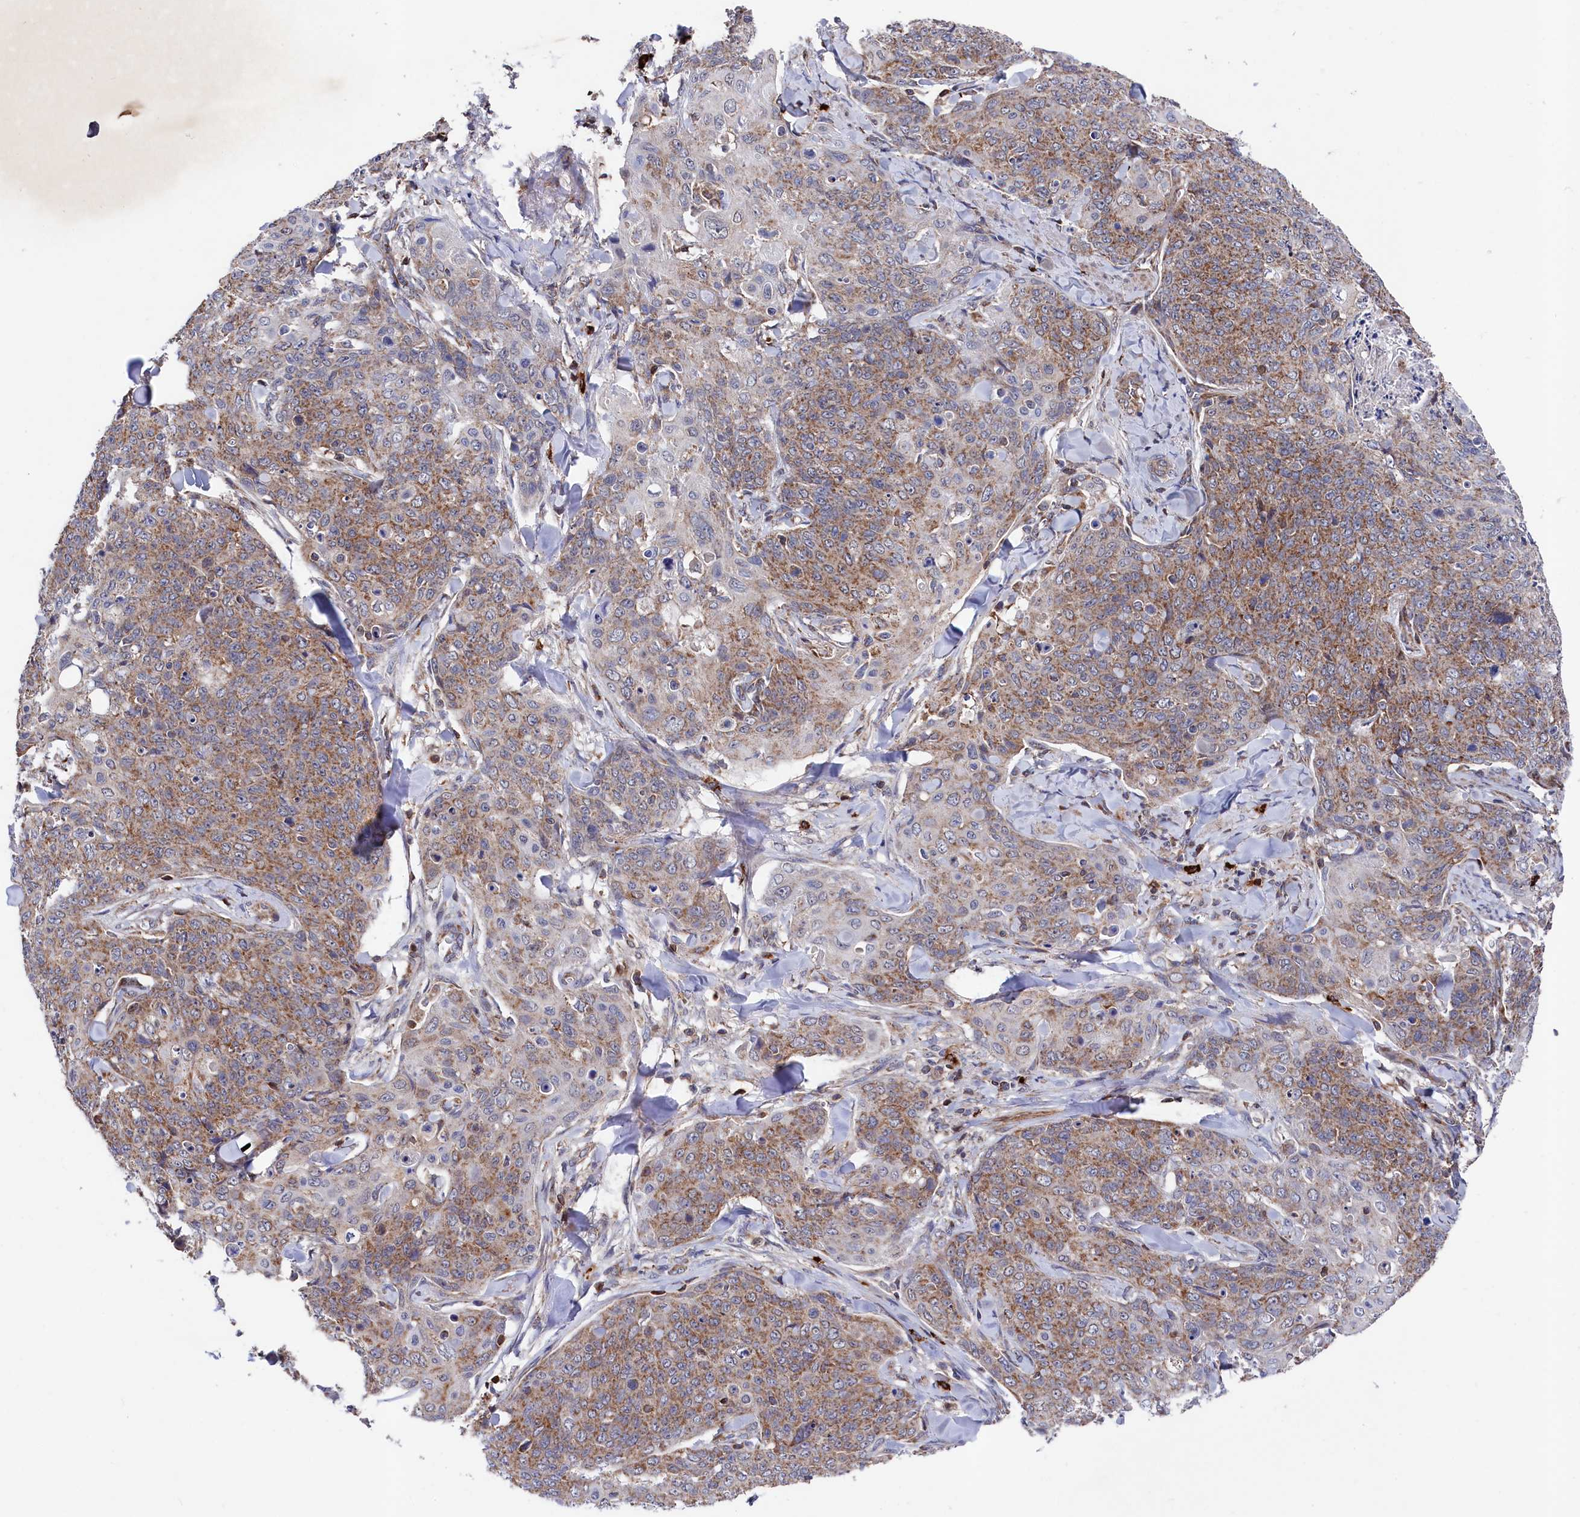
{"staining": {"intensity": "moderate", "quantity": "25%-75%", "location": "cytoplasmic/membranous"}, "tissue": "skin cancer", "cell_type": "Tumor cells", "image_type": "cancer", "snomed": [{"axis": "morphology", "description": "Squamous cell carcinoma, NOS"}, {"axis": "topography", "description": "Skin"}, {"axis": "topography", "description": "Vulva"}], "caption": "Brown immunohistochemical staining in skin cancer (squamous cell carcinoma) demonstrates moderate cytoplasmic/membranous expression in about 25%-75% of tumor cells.", "gene": "CHCHD1", "patient": {"sex": "female", "age": 85}}